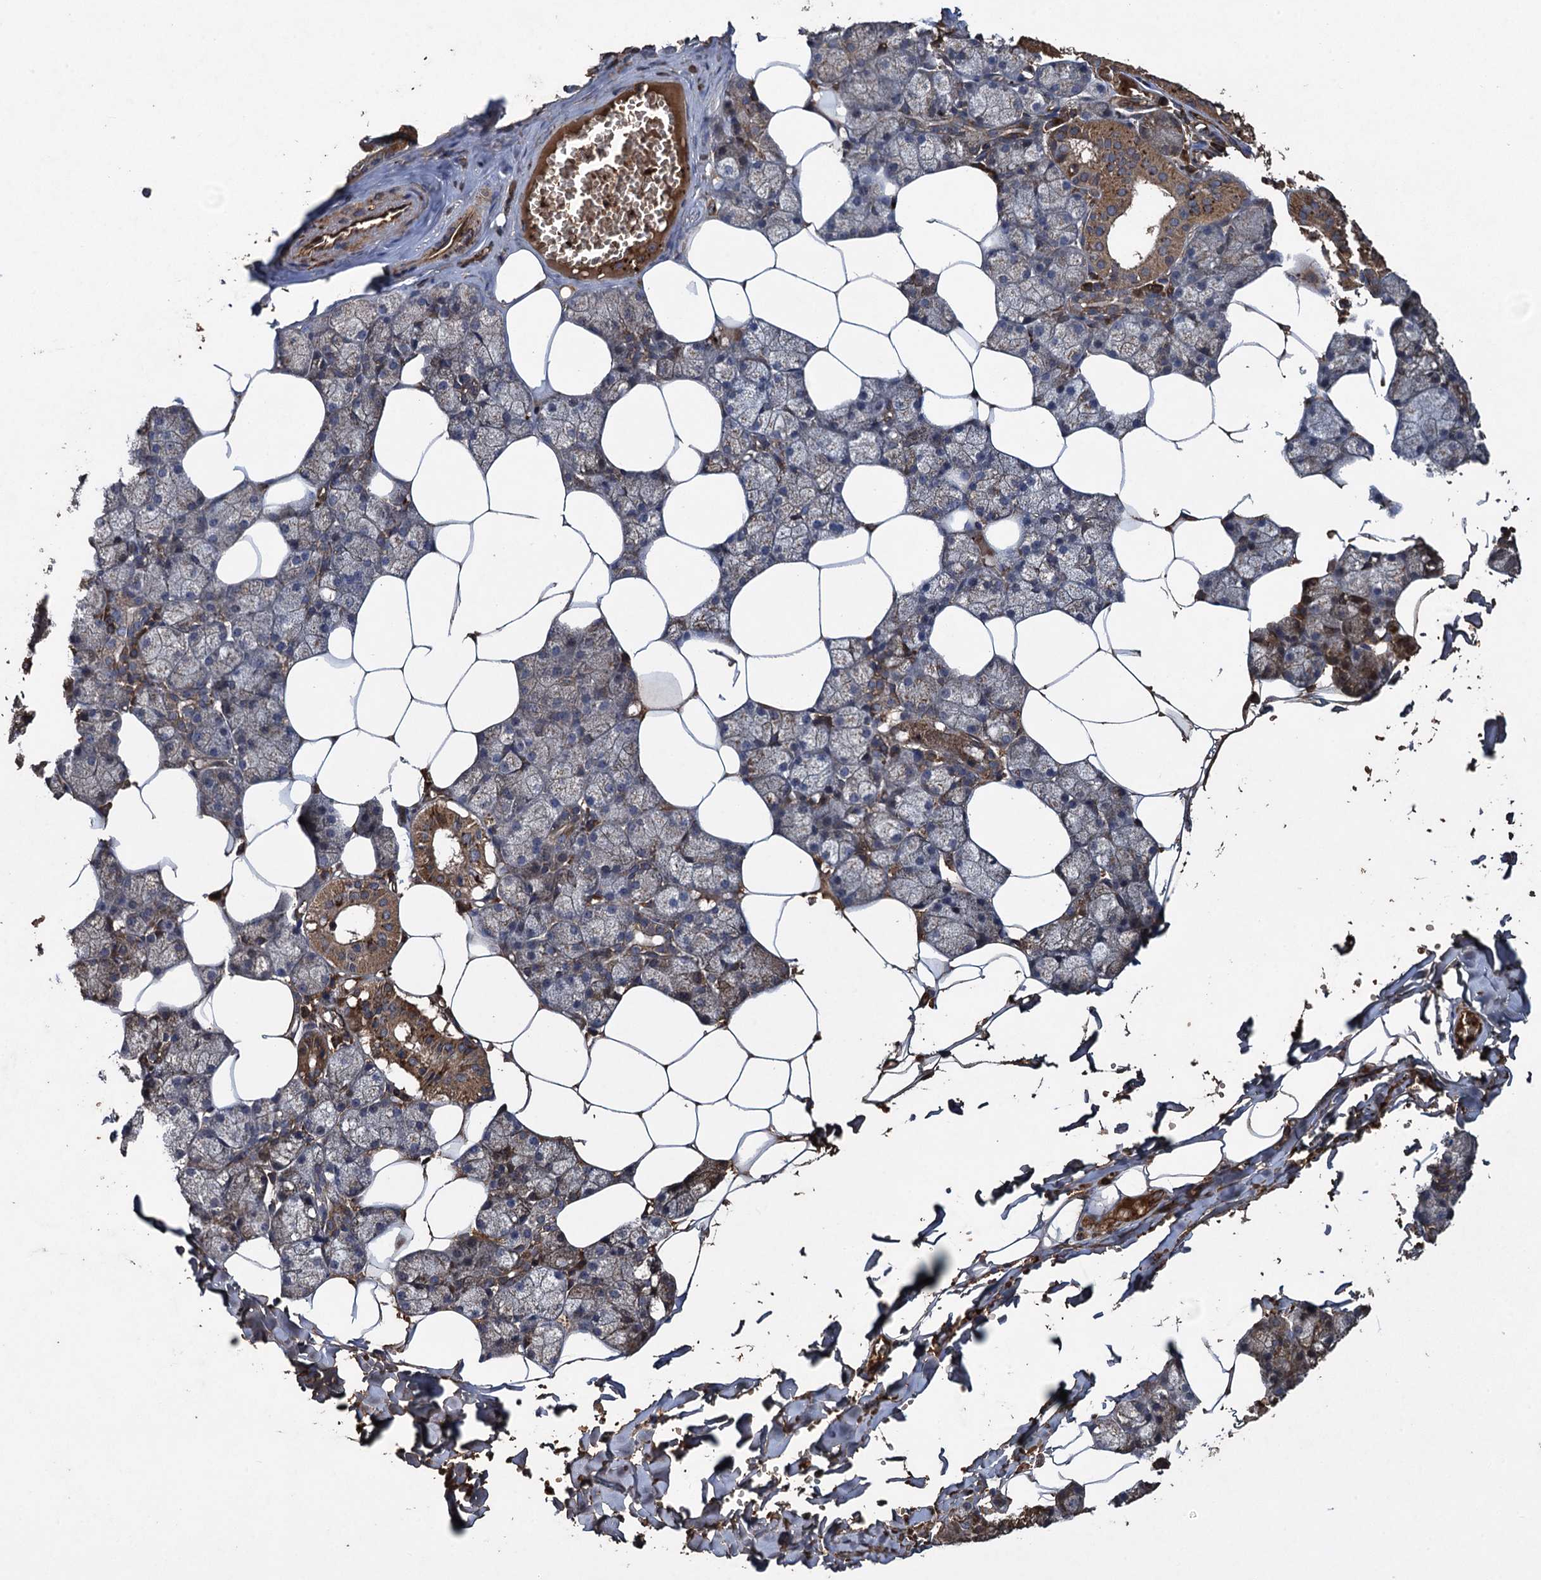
{"staining": {"intensity": "moderate", "quantity": "25%-75%", "location": "cytoplasmic/membranous"}, "tissue": "salivary gland", "cell_type": "Glandular cells", "image_type": "normal", "snomed": [{"axis": "morphology", "description": "Normal tissue, NOS"}, {"axis": "topography", "description": "Salivary gland"}], "caption": "Unremarkable salivary gland exhibits moderate cytoplasmic/membranous positivity in about 25%-75% of glandular cells.", "gene": "TXNDC11", "patient": {"sex": "male", "age": 62}}